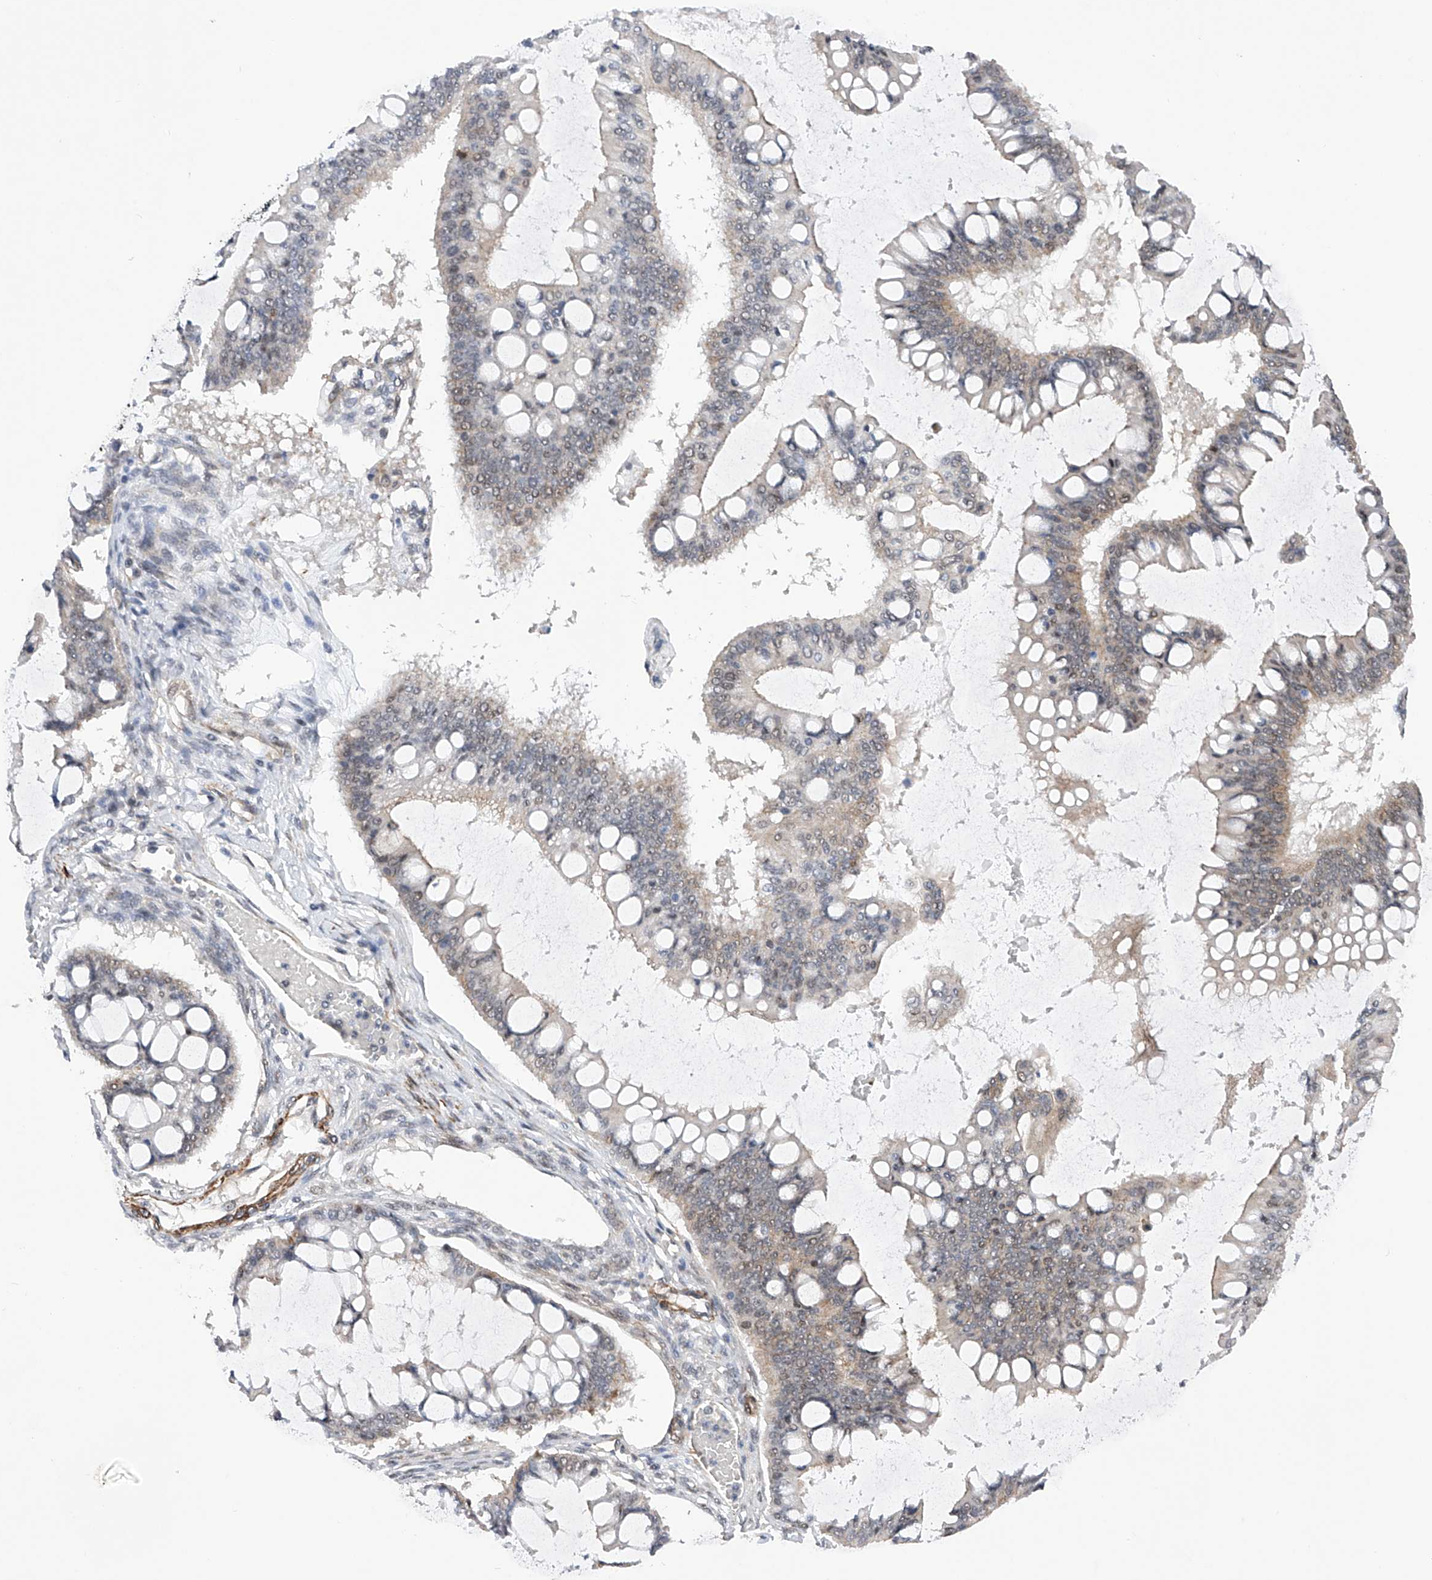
{"staining": {"intensity": "negative", "quantity": "none", "location": "none"}, "tissue": "ovarian cancer", "cell_type": "Tumor cells", "image_type": "cancer", "snomed": [{"axis": "morphology", "description": "Cystadenocarcinoma, mucinous, NOS"}, {"axis": "topography", "description": "Ovary"}], "caption": "Immunohistochemistry (IHC) image of neoplastic tissue: human mucinous cystadenocarcinoma (ovarian) stained with DAB demonstrates no significant protein staining in tumor cells.", "gene": "NFATC4", "patient": {"sex": "female", "age": 73}}